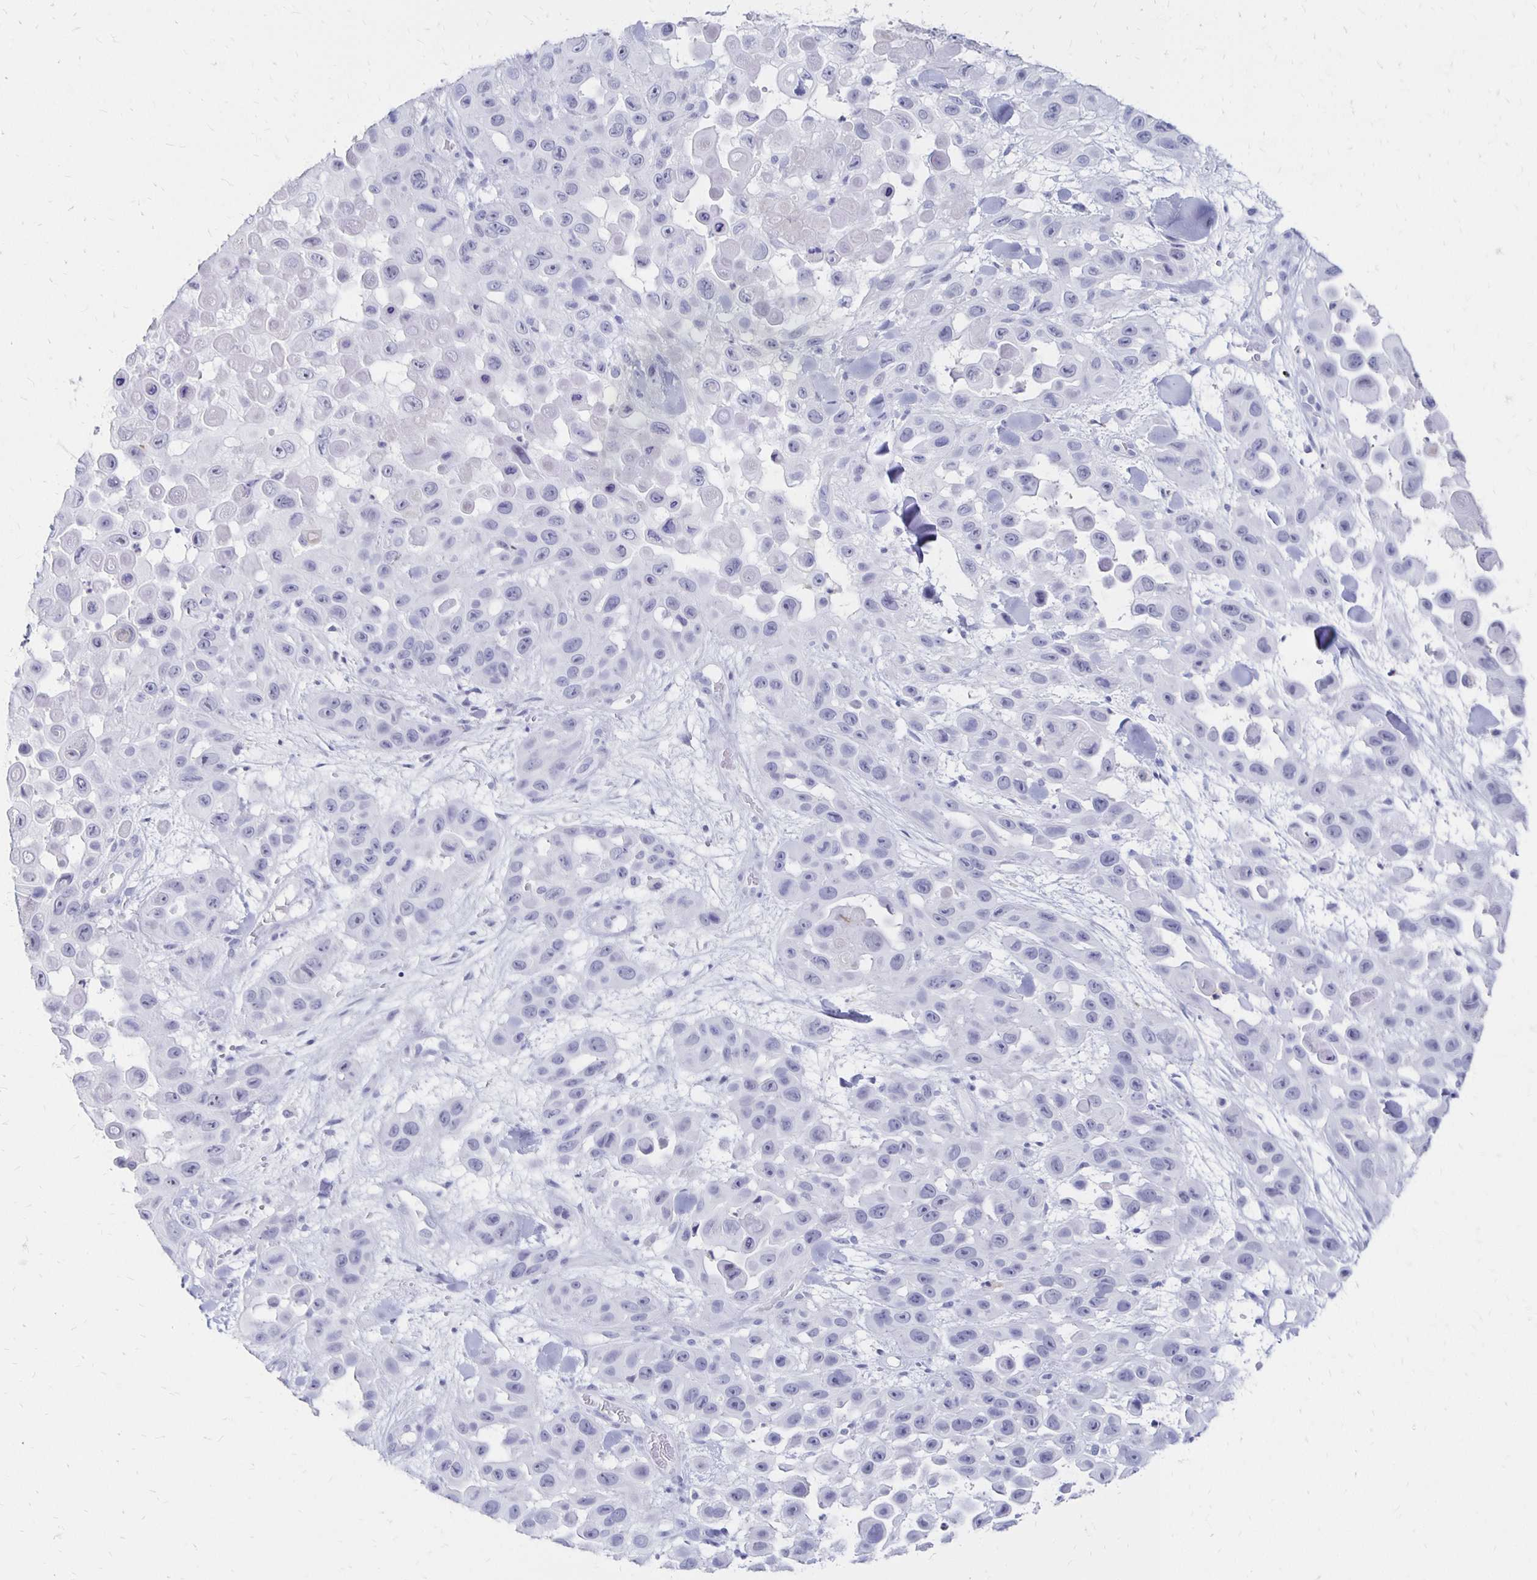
{"staining": {"intensity": "negative", "quantity": "none", "location": "none"}, "tissue": "skin cancer", "cell_type": "Tumor cells", "image_type": "cancer", "snomed": [{"axis": "morphology", "description": "Squamous cell carcinoma, NOS"}, {"axis": "topography", "description": "Skin"}], "caption": "This is a histopathology image of immunohistochemistry staining of skin squamous cell carcinoma, which shows no staining in tumor cells.", "gene": "SYT2", "patient": {"sex": "male", "age": 81}}